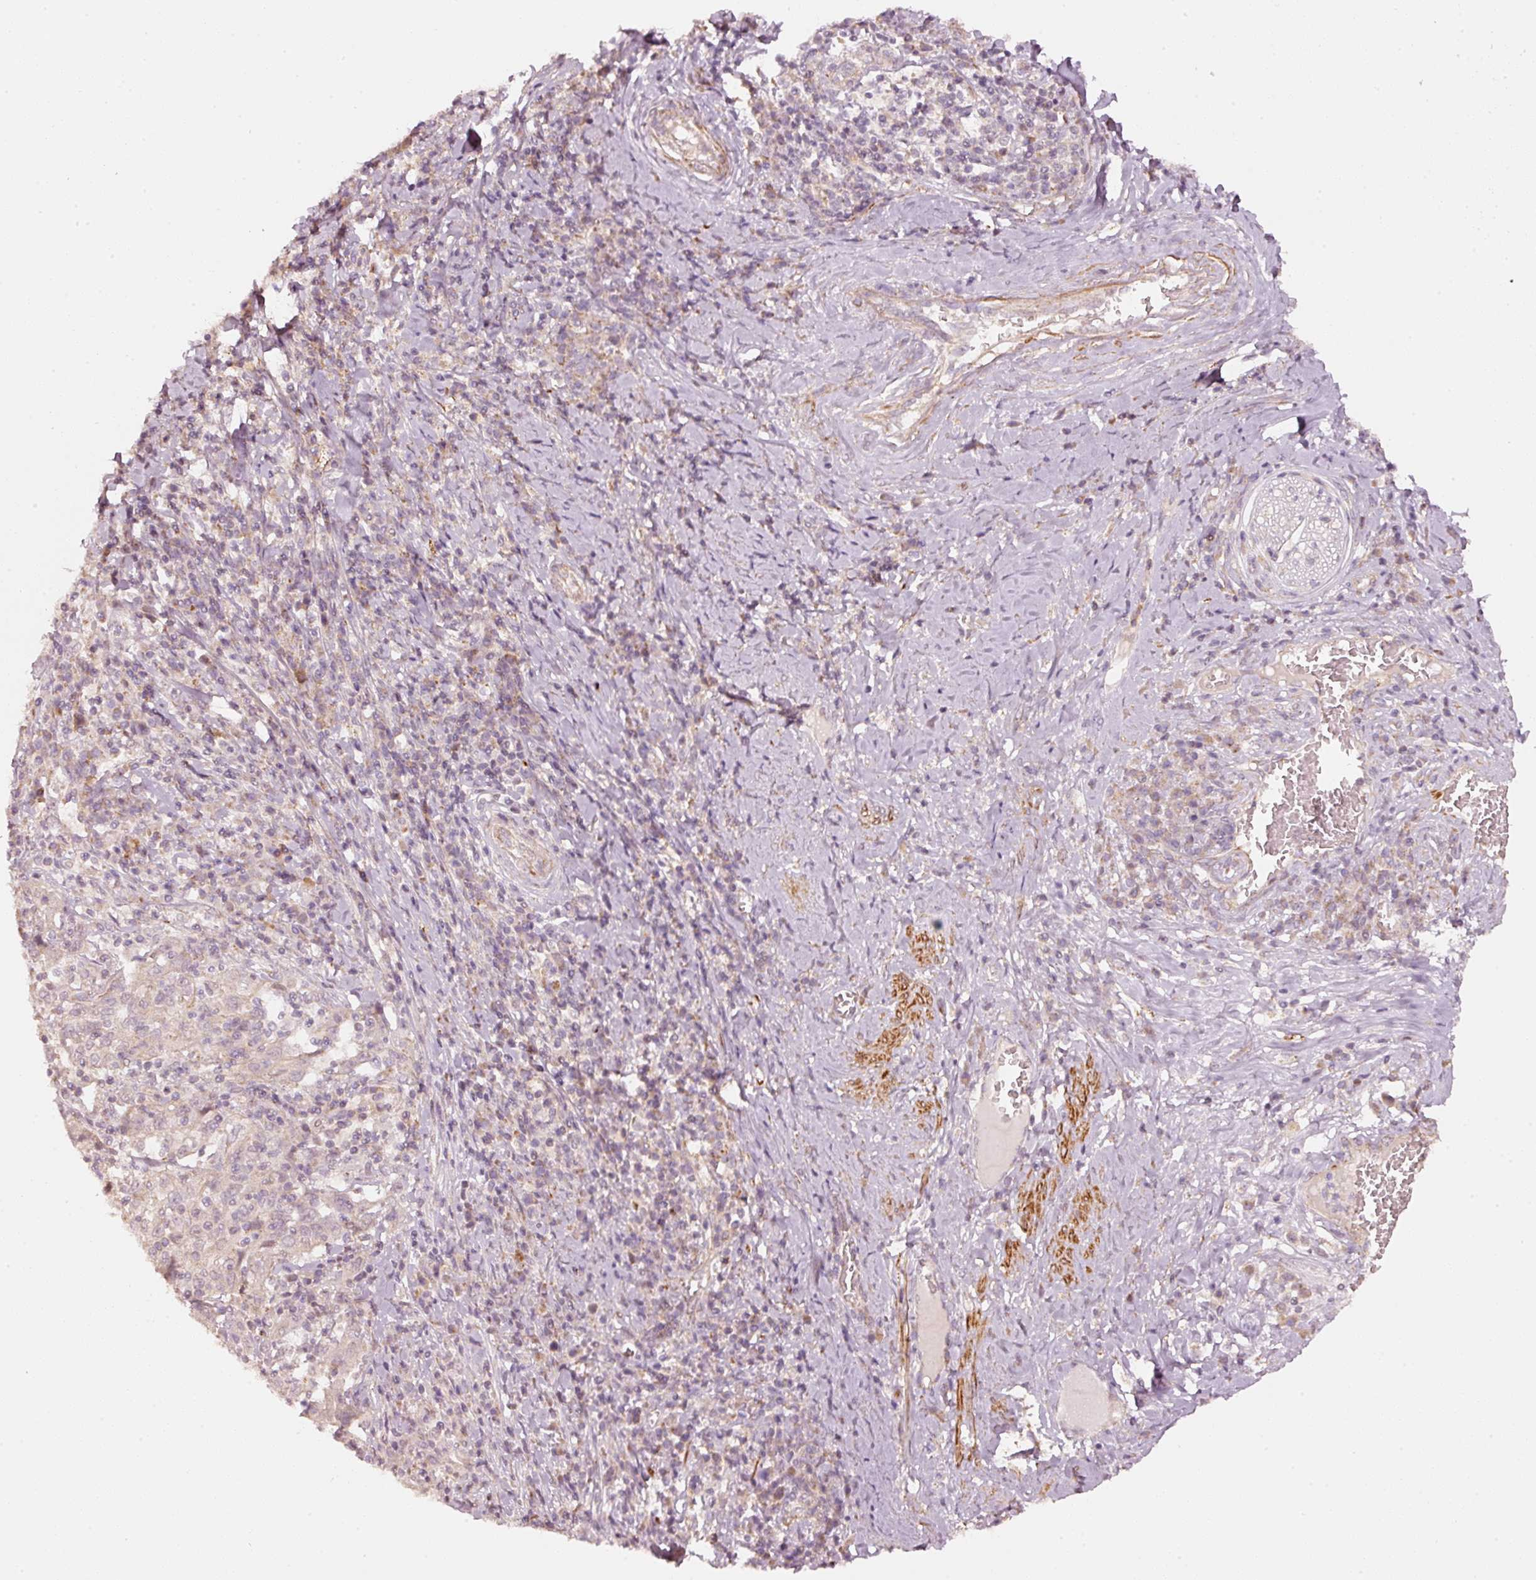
{"staining": {"intensity": "negative", "quantity": "none", "location": "none"}, "tissue": "cervical cancer", "cell_type": "Tumor cells", "image_type": "cancer", "snomed": [{"axis": "morphology", "description": "Squamous cell carcinoma, NOS"}, {"axis": "topography", "description": "Cervix"}], "caption": "Tumor cells show no significant protein expression in cervical cancer.", "gene": "ARHGAP22", "patient": {"sex": "female", "age": 46}}